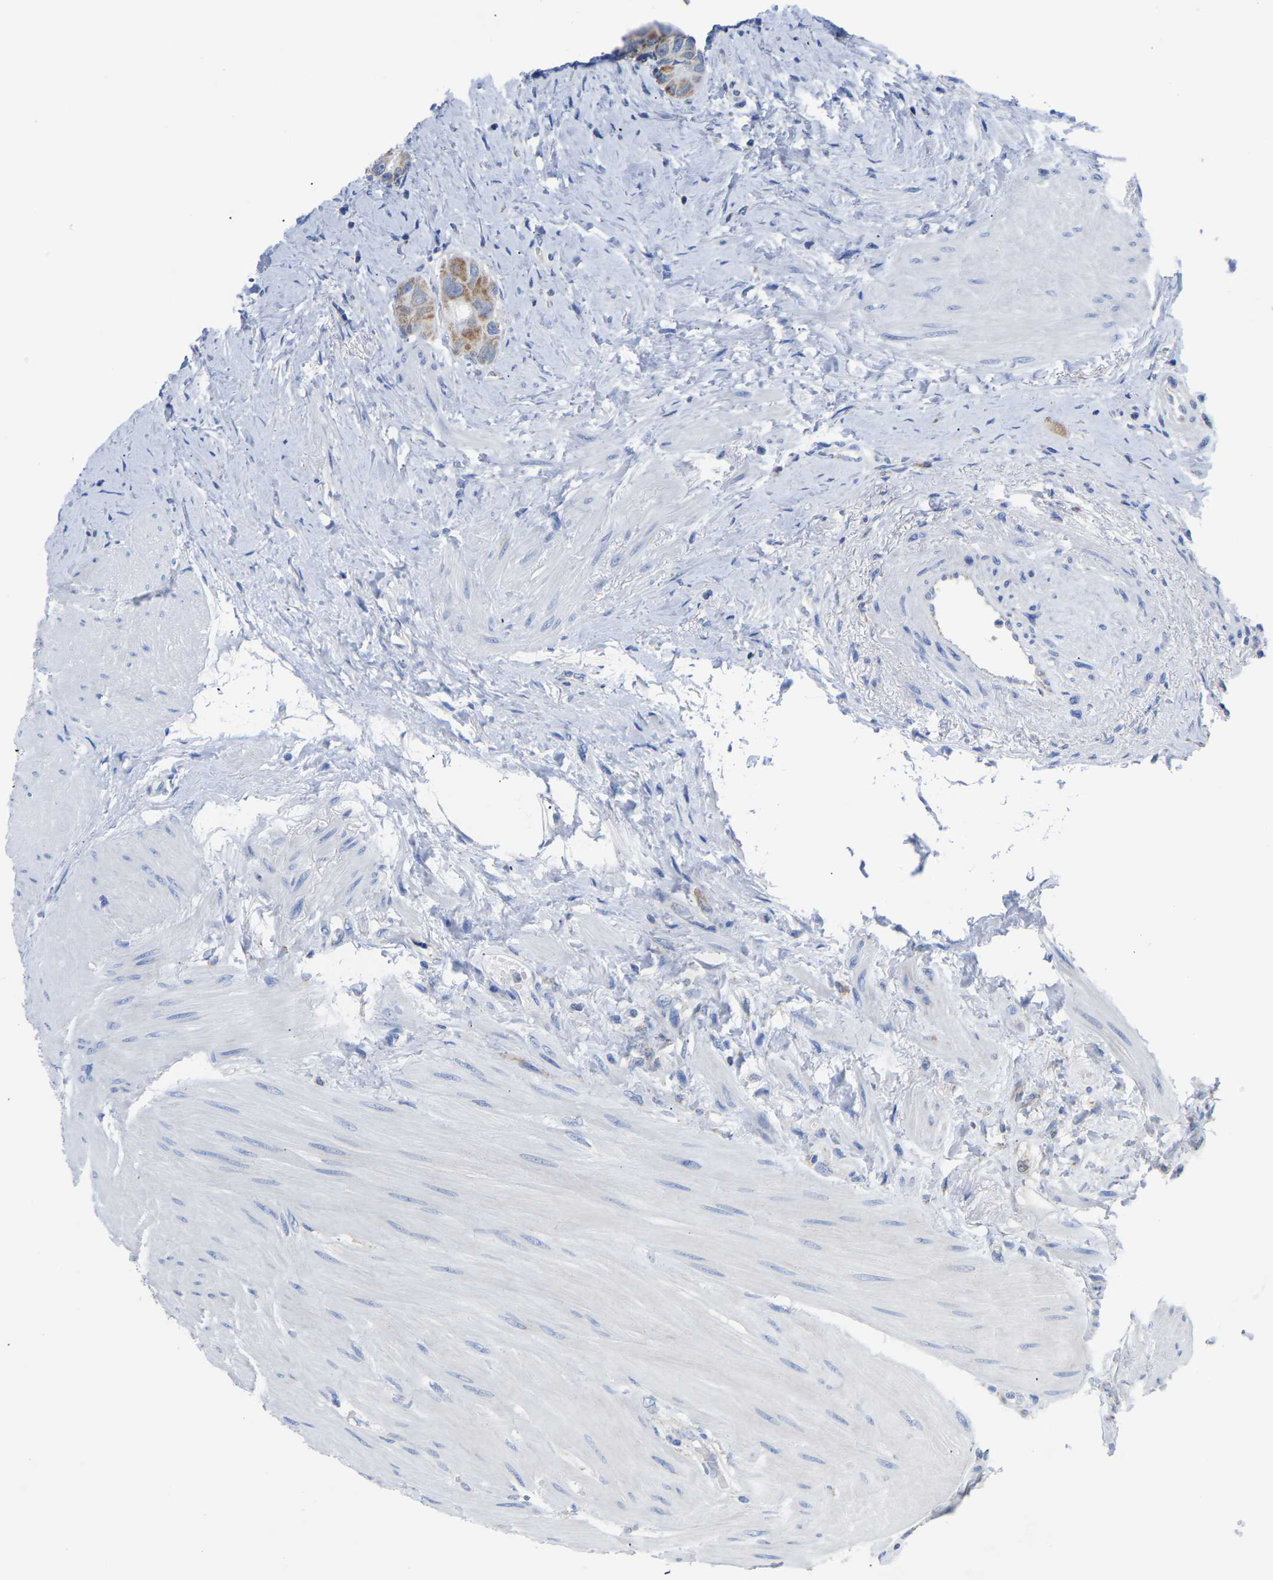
{"staining": {"intensity": "moderate", "quantity": ">75%", "location": "cytoplasmic/membranous"}, "tissue": "colorectal cancer", "cell_type": "Tumor cells", "image_type": "cancer", "snomed": [{"axis": "morphology", "description": "Adenocarcinoma, NOS"}, {"axis": "topography", "description": "Rectum"}], "caption": "This image displays IHC staining of colorectal cancer (adenocarcinoma), with medium moderate cytoplasmic/membranous expression in approximately >75% of tumor cells.", "gene": "ETFA", "patient": {"sex": "male", "age": 51}}